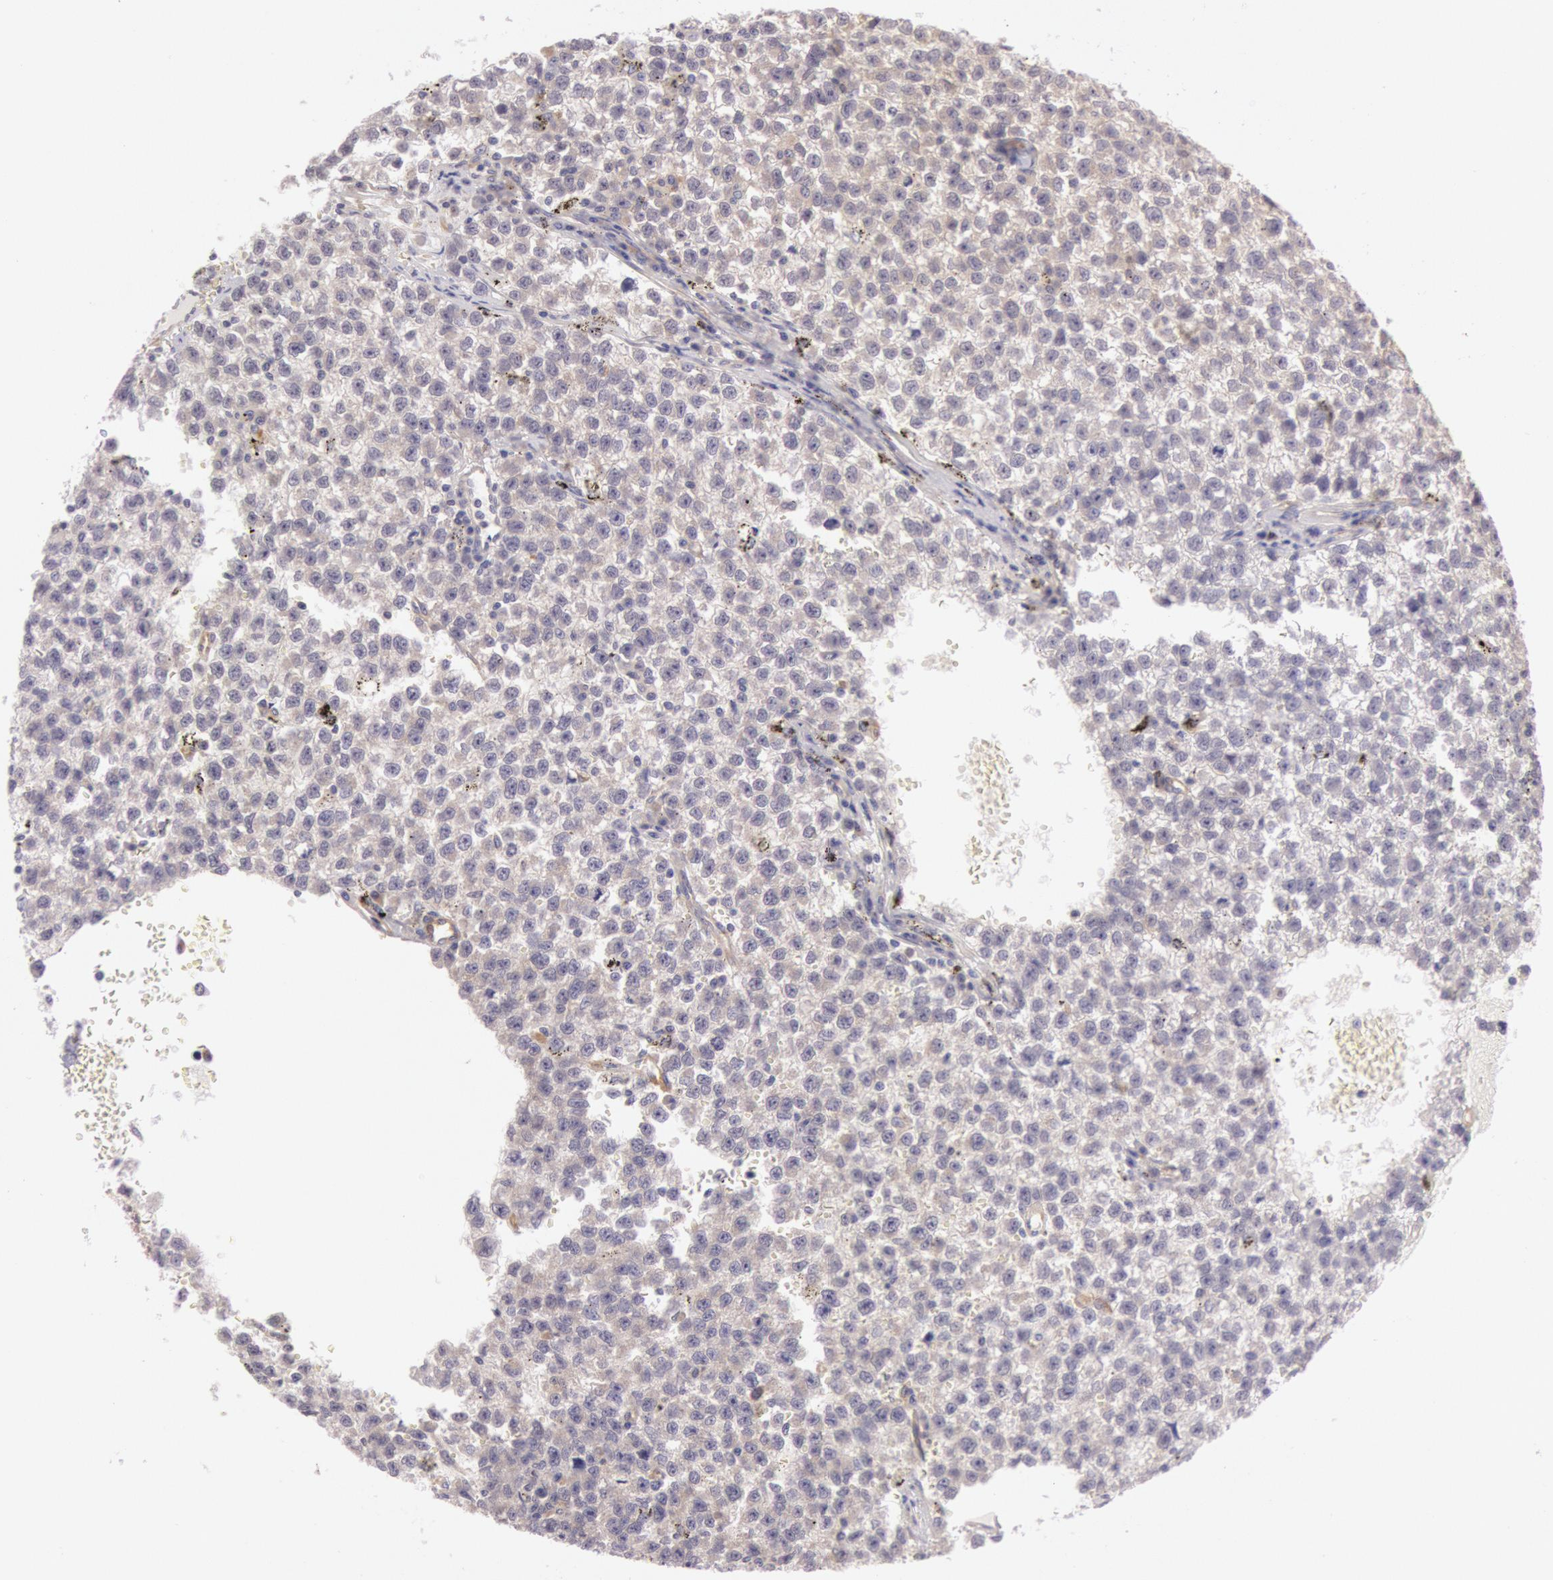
{"staining": {"intensity": "weak", "quantity": ">75%", "location": "cytoplasmic/membranous"}, "tissue": "testis cancer", "cell_type": "Tumor cells", "image_type": "cancer", "snomed": [{"axis": "morphology", "description": "Seminoma, NOS"}, {"axis": "topography", "description": "Testis"}], "caption": "Immunohistochemistry (IHC) photomicrograph of testis cancer stained for a protein (brown), which displays low levels of weak cytoplasmic/membranous positivity in about >75% of tumor cells.", "gene": "CHUK", "patient": {"sex": "male", "age": 35}}